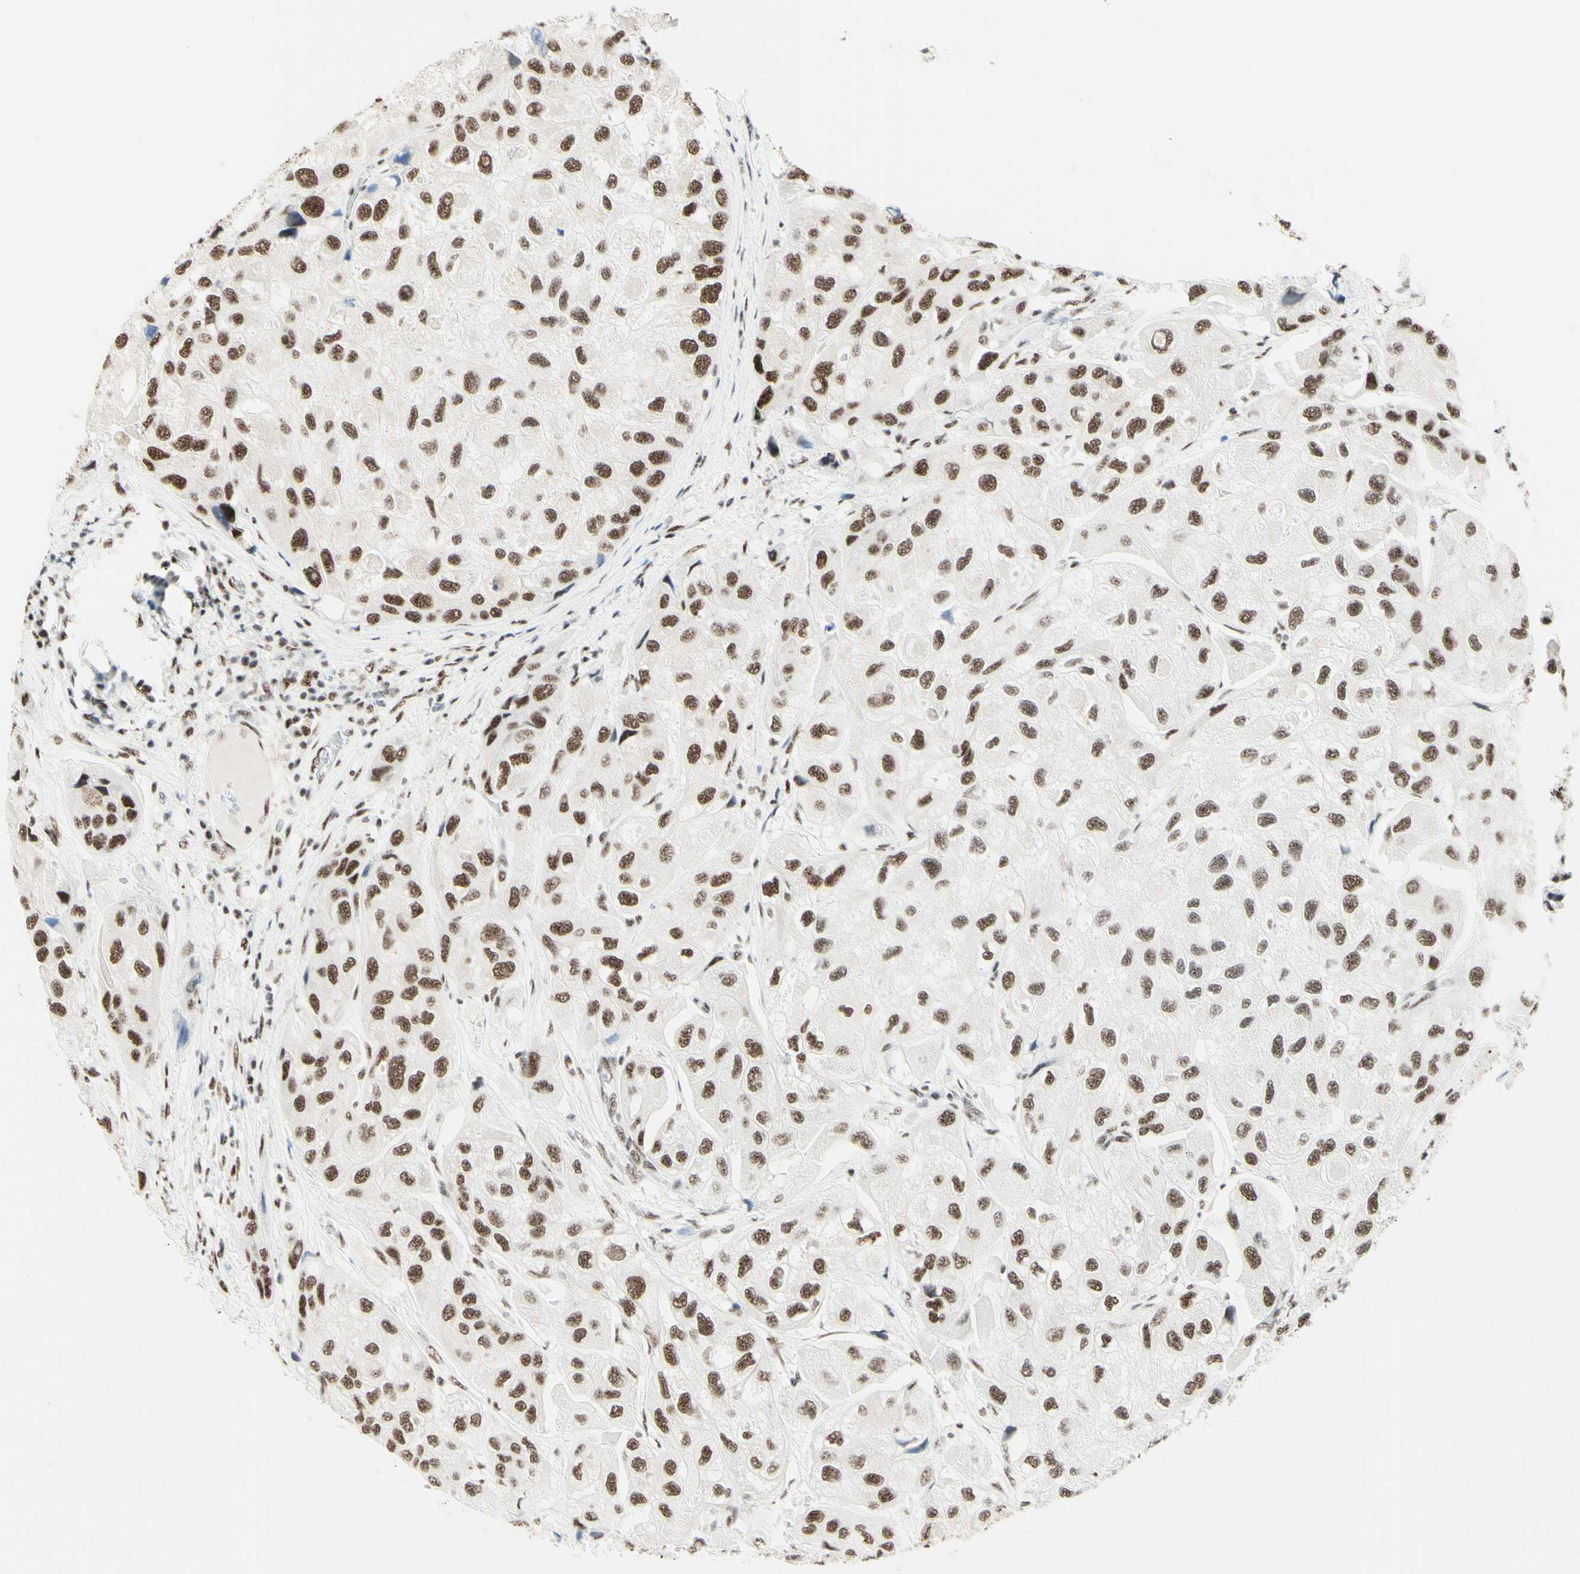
{"staining": {"intensity": "strong", "quantity": "25%-75%", "location": "nuclear"}, "tissue": "urothelial cancer", "cell_type": "Tumor cells", "image_type": "cancer", "snomed": [{"axis": "morphology", "description": "Urothelial carcinoma, High grade"}, {"axis": "topography", "description": "Urinary bladder"}], "caption": "An image of human urothelial cancer stained for a protein exhibits strong nuclear brown staining in tumor cells.", "gene": "WTAP", "patient": {"sex": "female", "age": 64}}